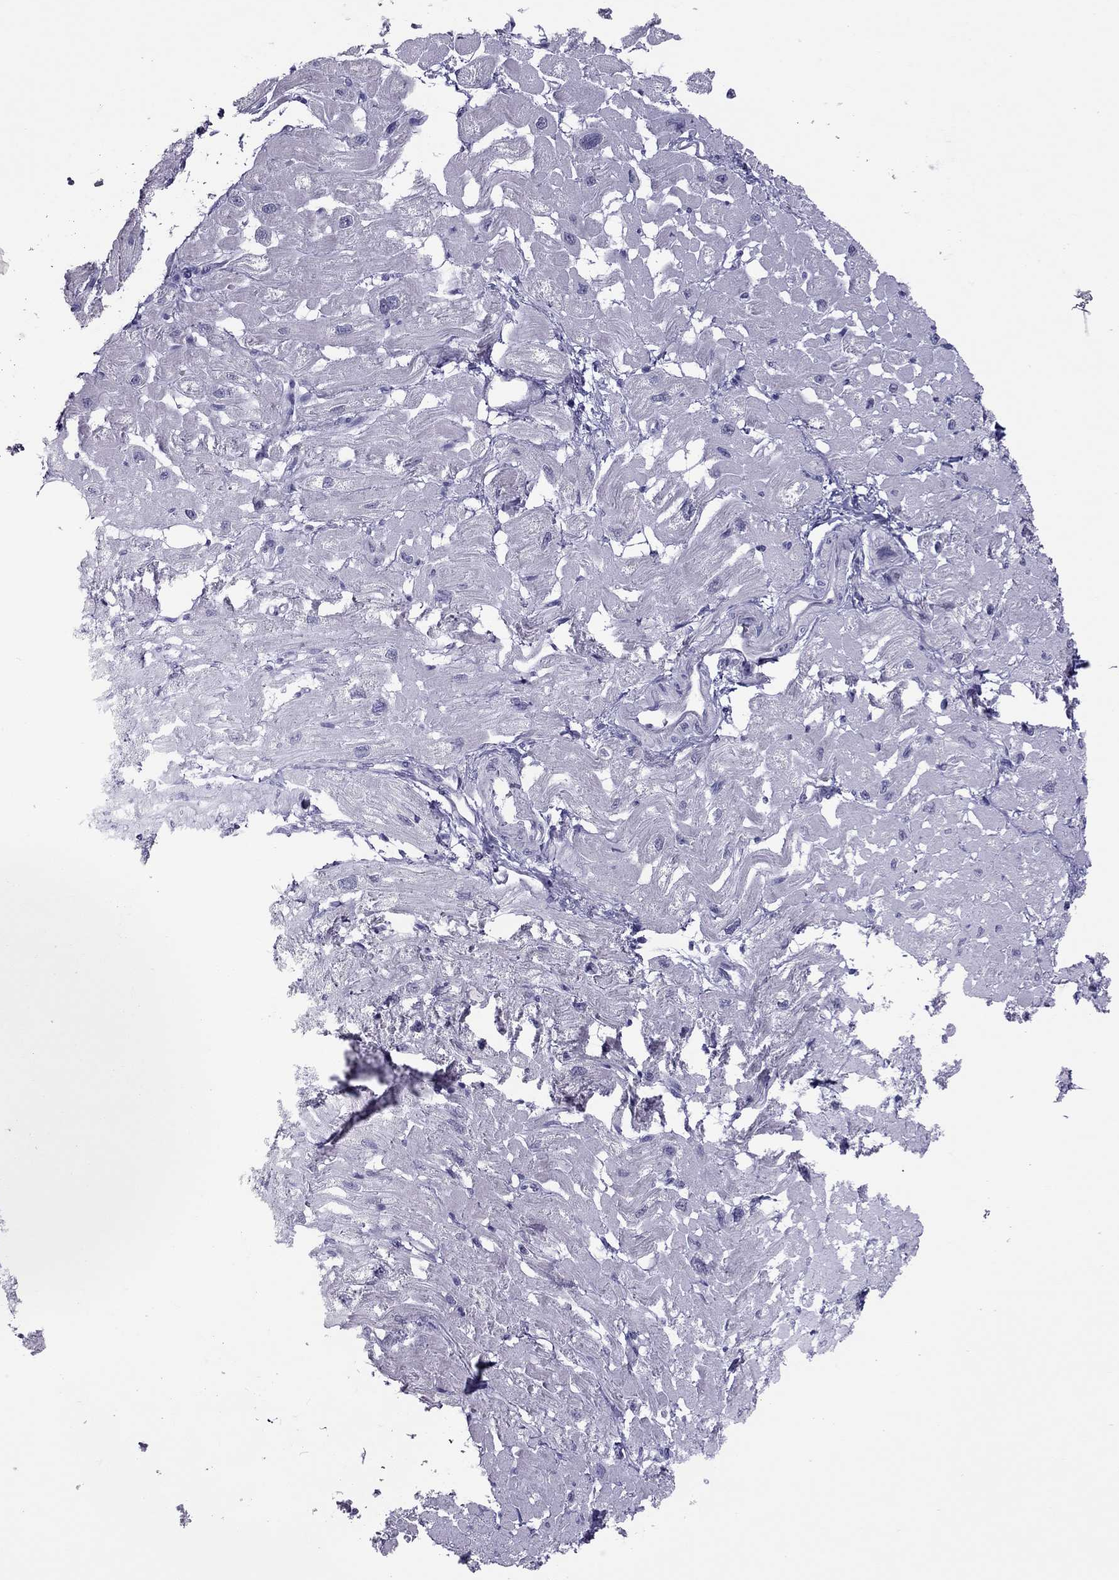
{"staining": {"intensity": "negative", "quantity": "none", "location": "none"}, "tissue": "heart muscle", "cell_type": "Cardiomyocytes", "image_type": "normal", "snomed": [{"axis": "morphology", "description": "Normal tissue, NOS"}, {"axis": "topography", "description": "Heart"}], "caption": "A micrograph of human heart muscle is negative for staining in cardiomyocytes. (Brightfield microscopy of DAB (3,3'-diaminobenzidine) immunohistochemistry at high magnification).", "gene": "TEX14", "patient": {"sex": "male", "age": 66}}